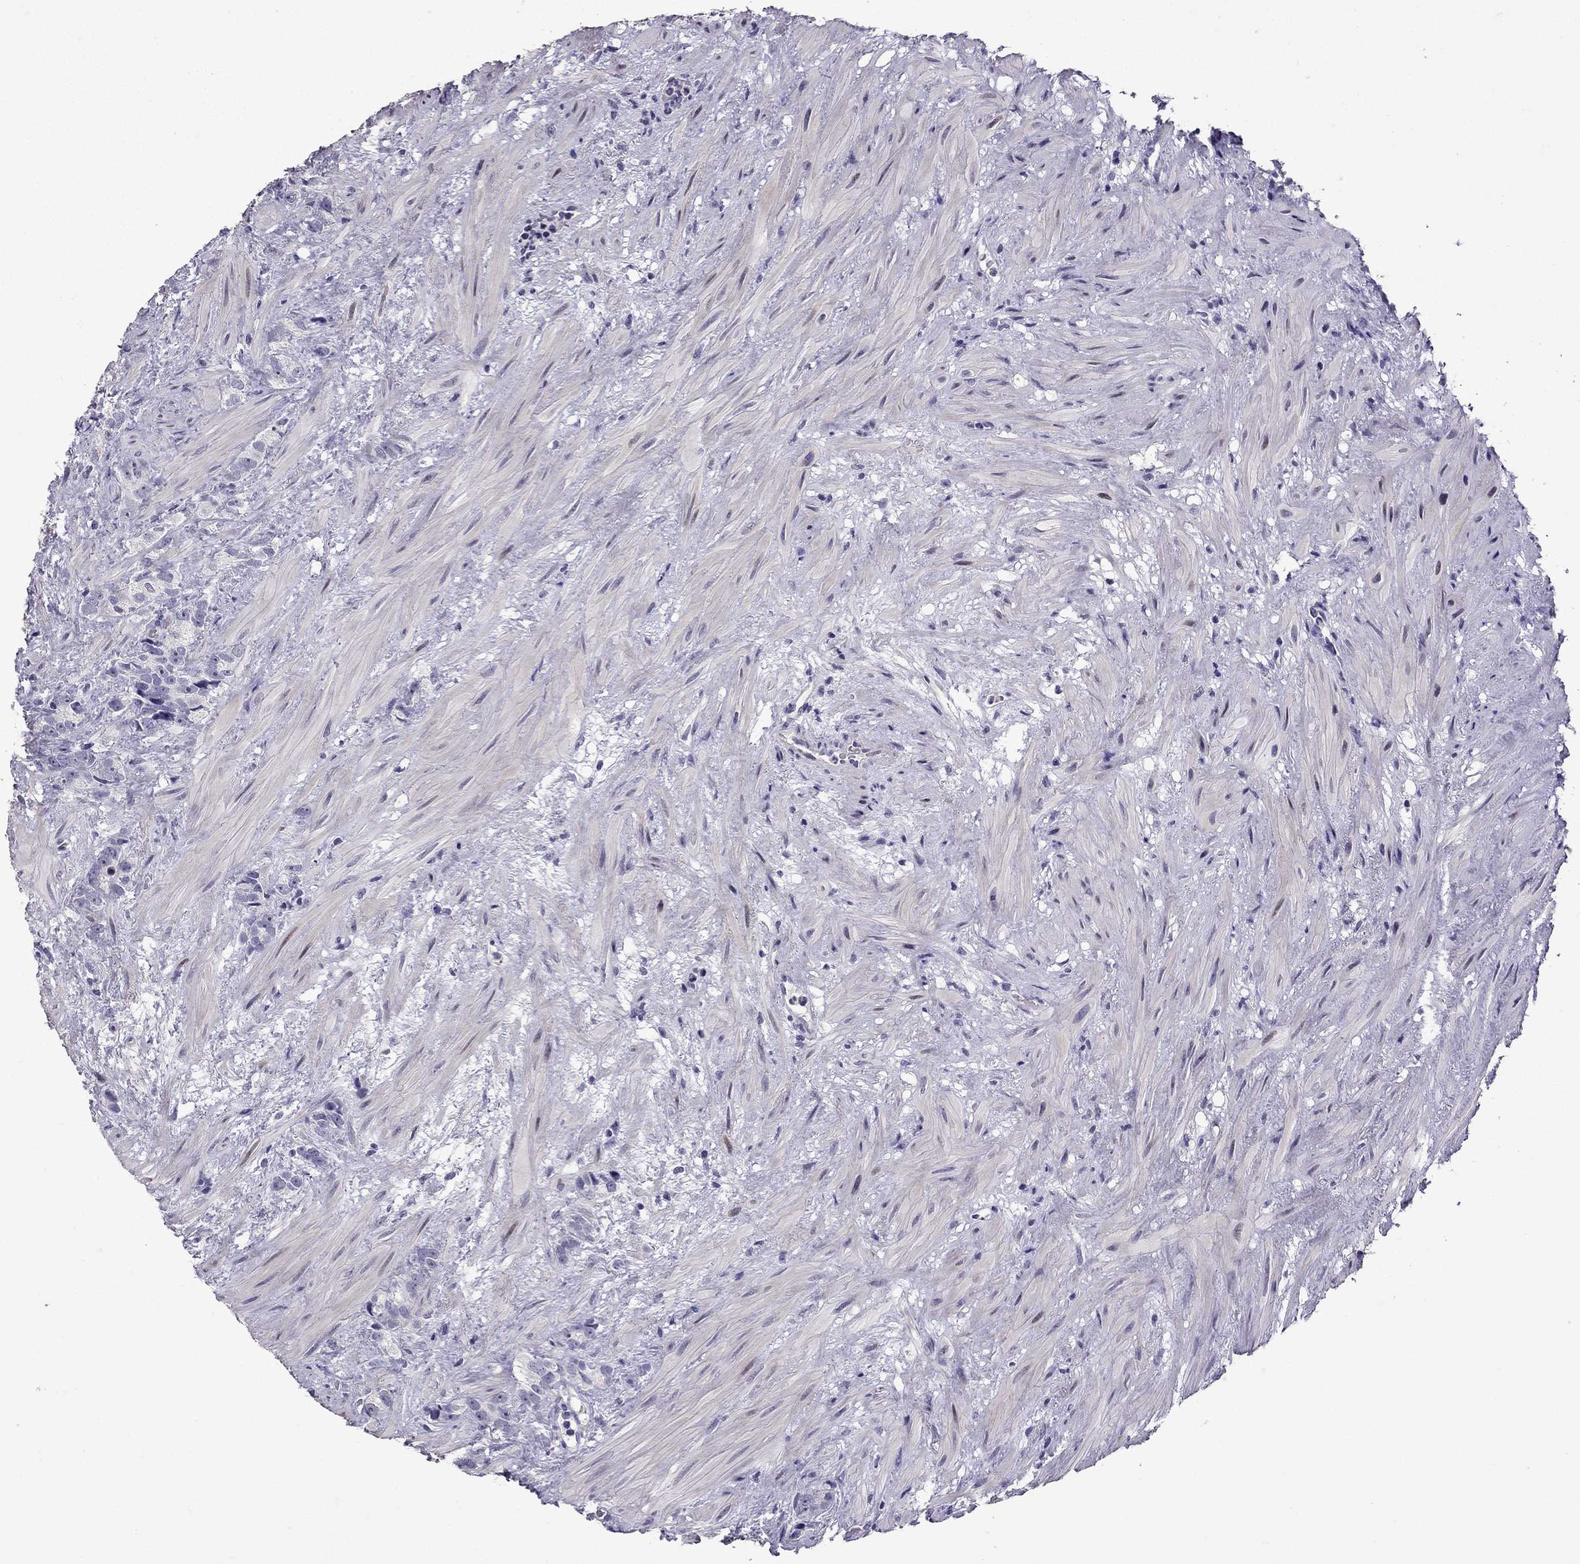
{"staining": {"intensity": "negative", "quantity": "none", "location": "none"}, "tissue": "prostate cancer", "cell_type": "Tumor cells", "image_type": "cancer", "snomed": [{"axis": "morphology", "description": "Adenocarcinoma, High grade"}, {"axis": "topography", "description": "Prostate"}], "caption": "An immunohistochemistry image of prostate cancer (adenocarcinoma (high-grade)) is shown. There is no staining in tumor cells of prostate cancer (adenocarcinoma (high-grade)).", "gene": "TTN", "patient": {"sex": "male", "age": 90}}